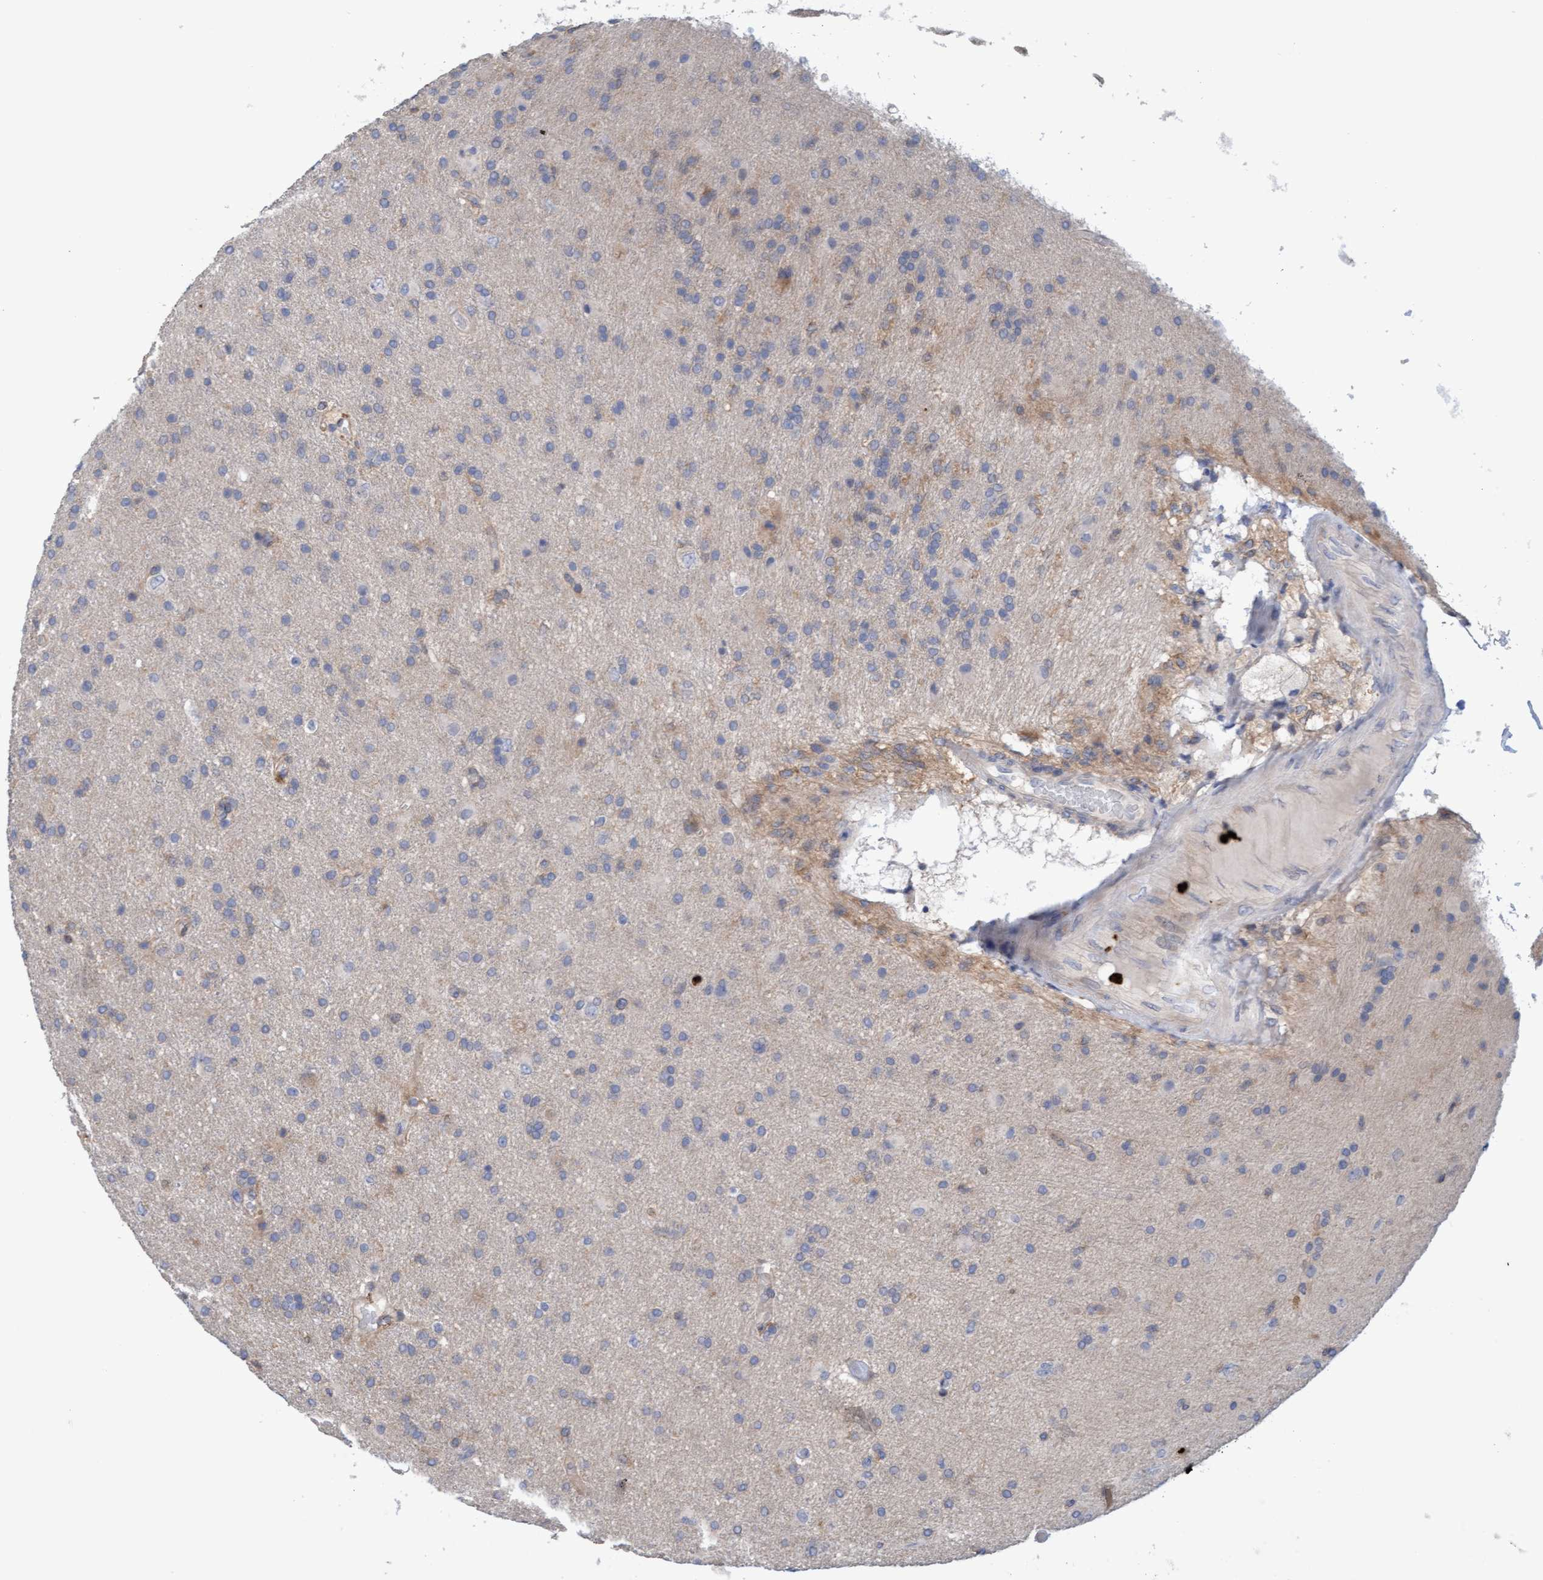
{"staining": {"intensity": "weak", "quantity": "<25%", "location": "cytoplasmic/membranous"}, "tissue": "glioma", "cell_type": "Tumor cells", "image_type": "cancer", "snomed": [{"axis": "morphology", "description": "Glioma, malignant, High grade"}, {"axis": "topography", "description": "Brain"}], "caption": "Tumor cells show no significant protein expression in malignant high-grade glioma.", "gene": "MMP8", "patient": {"sex": "male", "age": 72}}